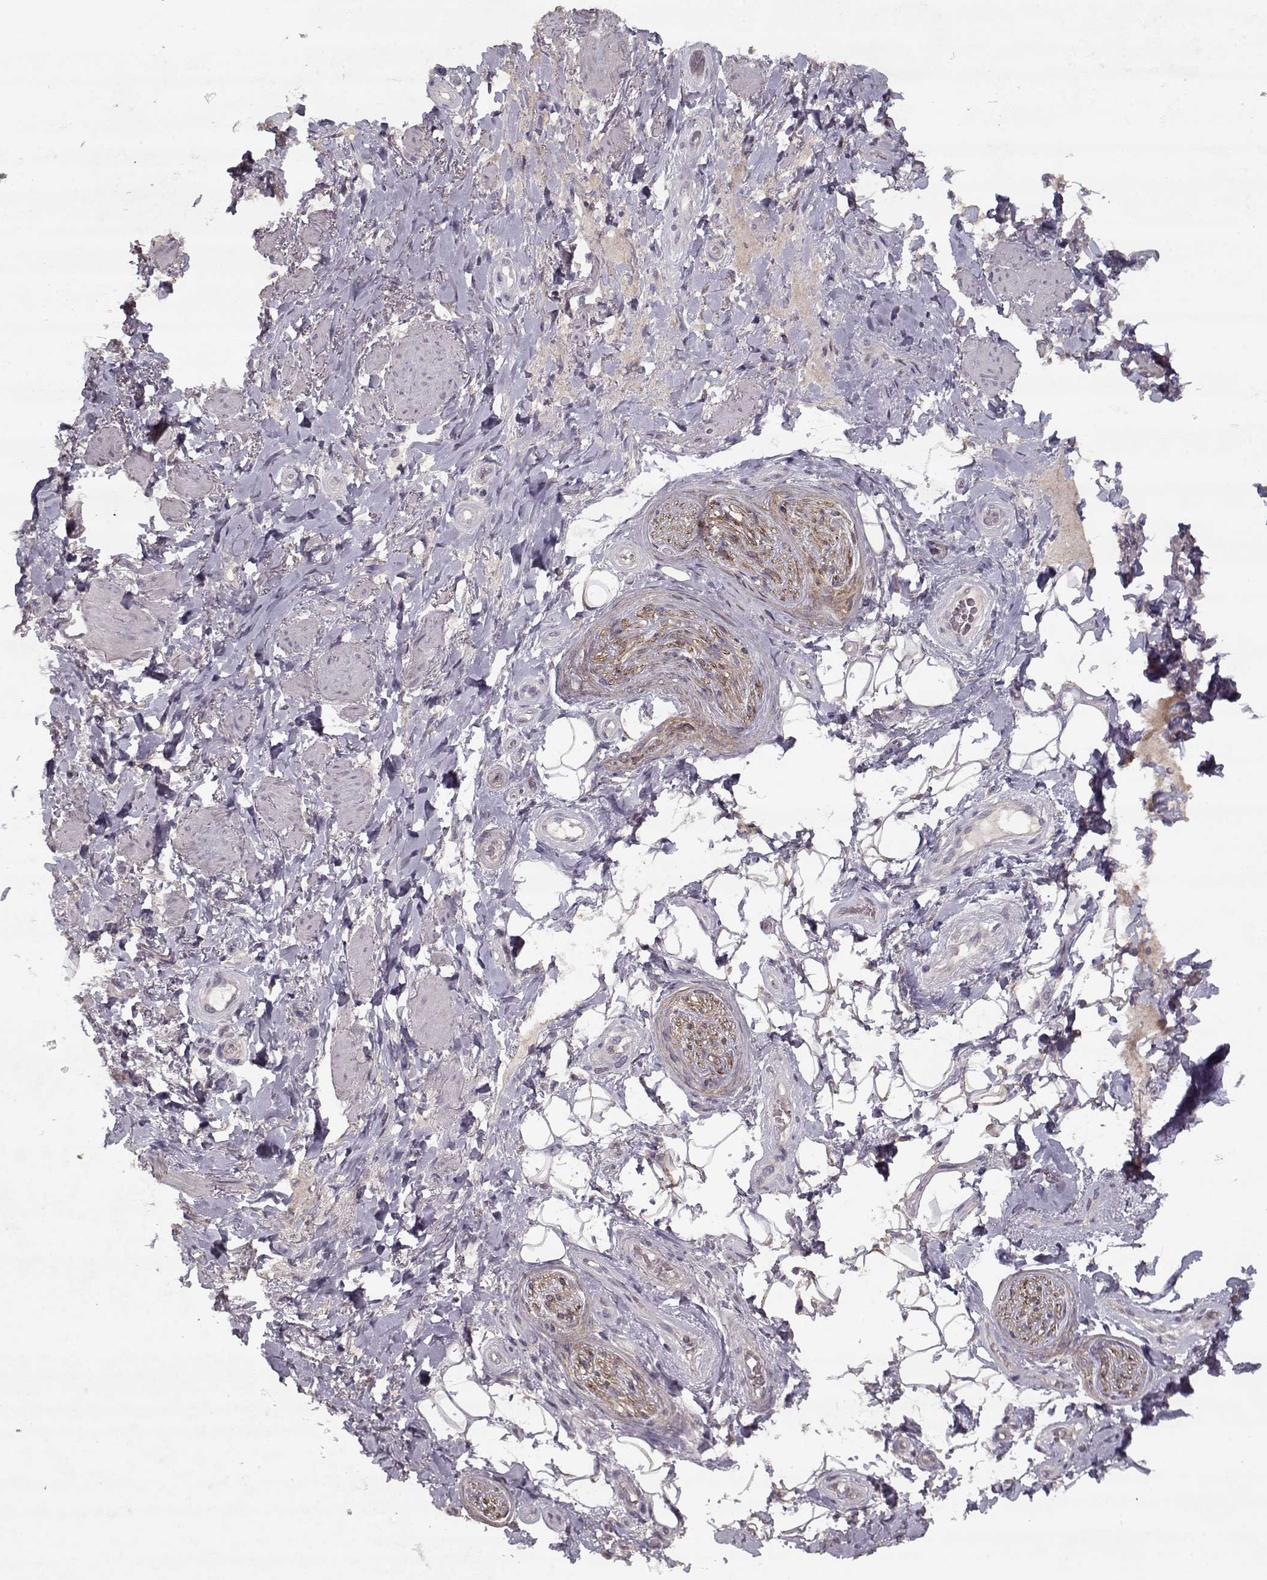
{"staining": {"intensity": "negative", "quantity": "none", "location": "none"}, "tissue": "adipose tissue", "cell_type": "Adipocytes", "image_type": "normal", "snomed": [{"axis": "morphology", "description": "Normal tissue, NOS"}, {"axis": "topography", "description": "Anal"}, {"axis": "topography", "description": "Peripheral nerve tissue"}], "caption": "Adipocytes are negative for protein expression in normal human adipose tissue. (DAB immunohistochemistry (IHC) visualized using brightfield microscopy, high magnification).", "gene": "LAMA2", "patient": {"sex": "male", "age": 53}}